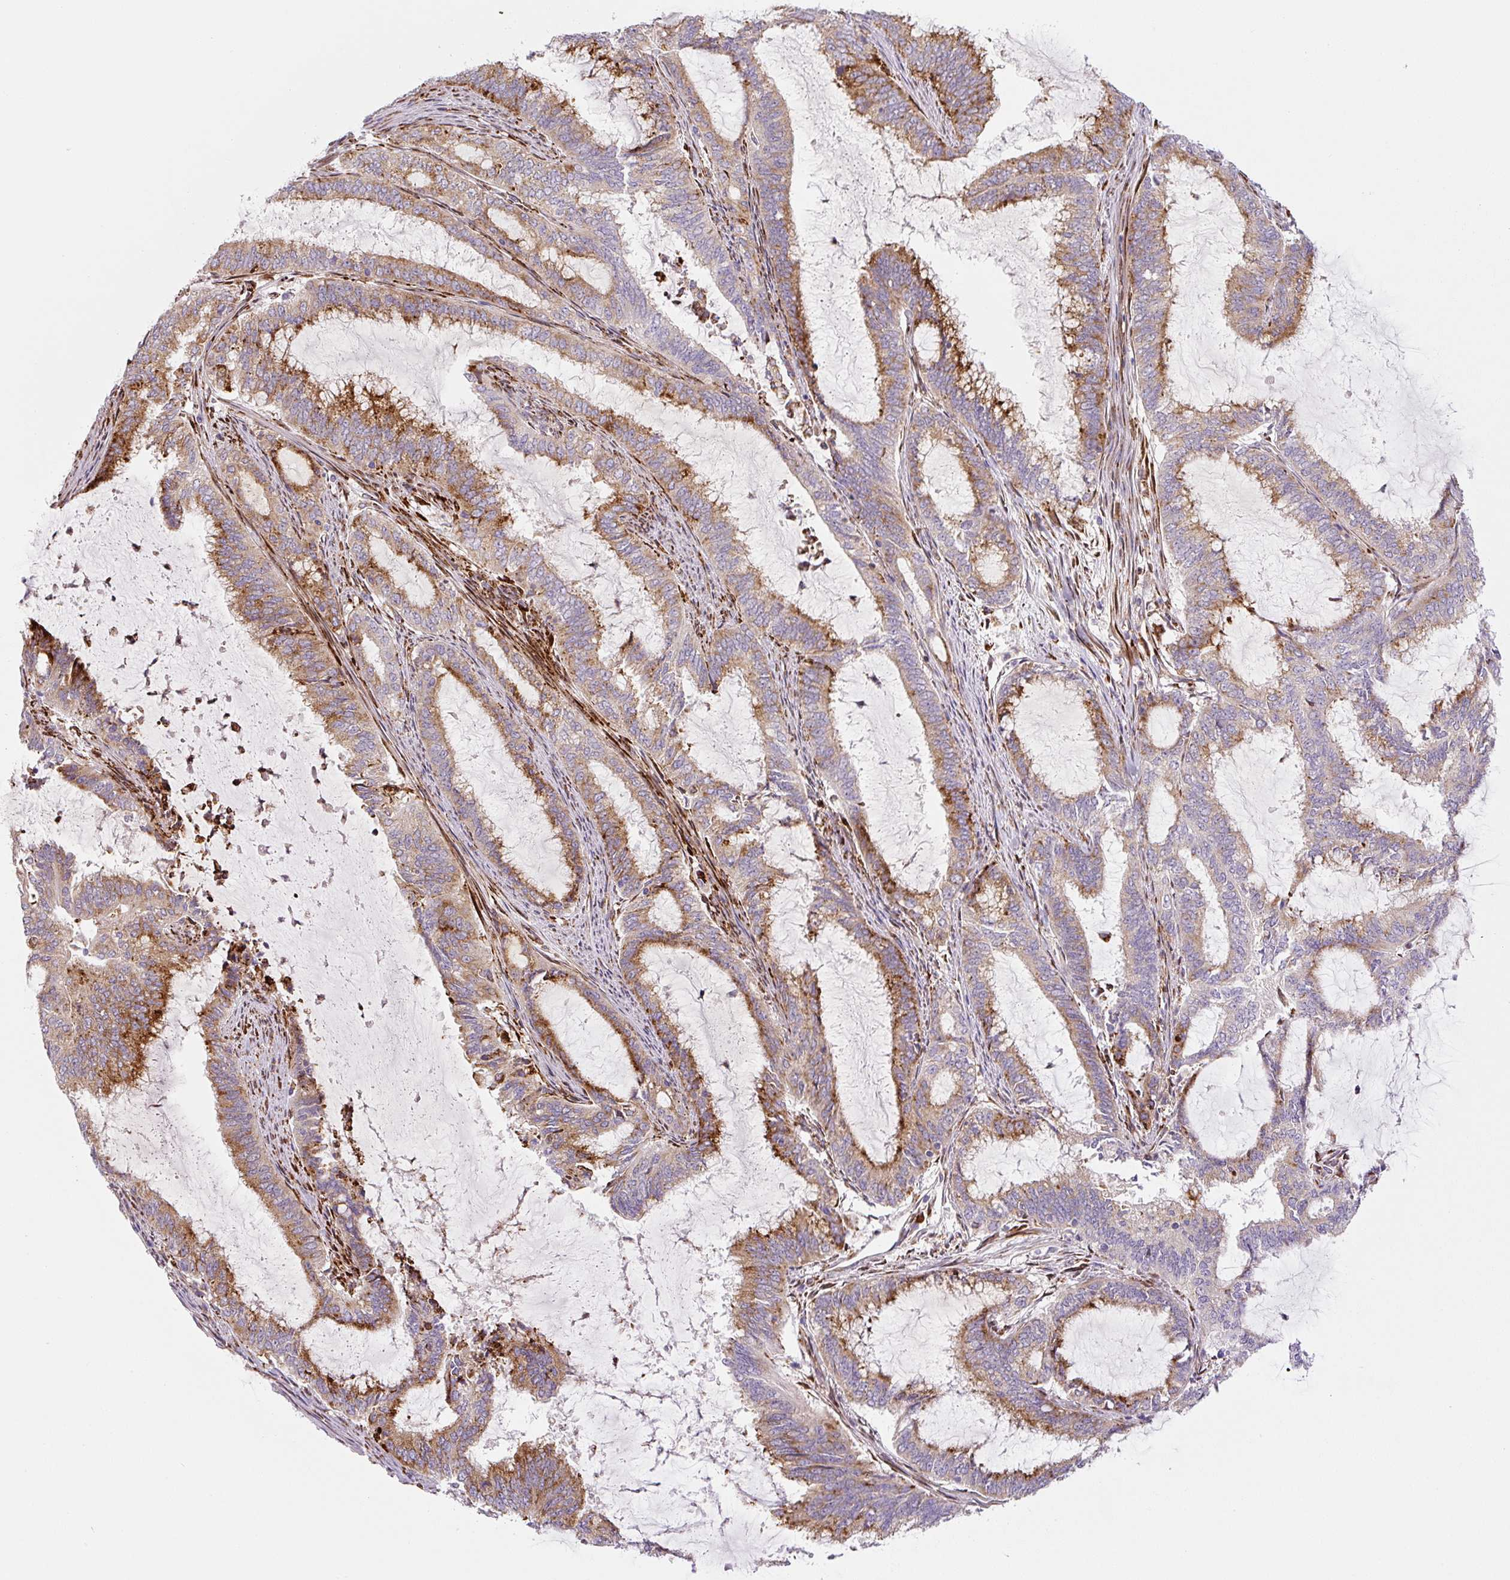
{"staining": {"intensity": "strong", "quantity": "25%-75%", "location": "cytoplasmic/membranous"}, "tissue": "endometrial cancer", "cell_type": "Tumor cells", "image_type": "cancer", "snomed": [{"axis": "morphology", "description": "Adenocarcinoma, NOS"}, {"axis": "topography", "description": "Endometrium"}], "caption": "IHC (DAB (3,3'-diaminobenzidine)) staining of endometrial cancer reveals strong cytoplasmic/membranous protein staining in about 25%-75% of tumor cells.", "gene": "DISP3", "patient": {"sex": "female", "age": 51}}